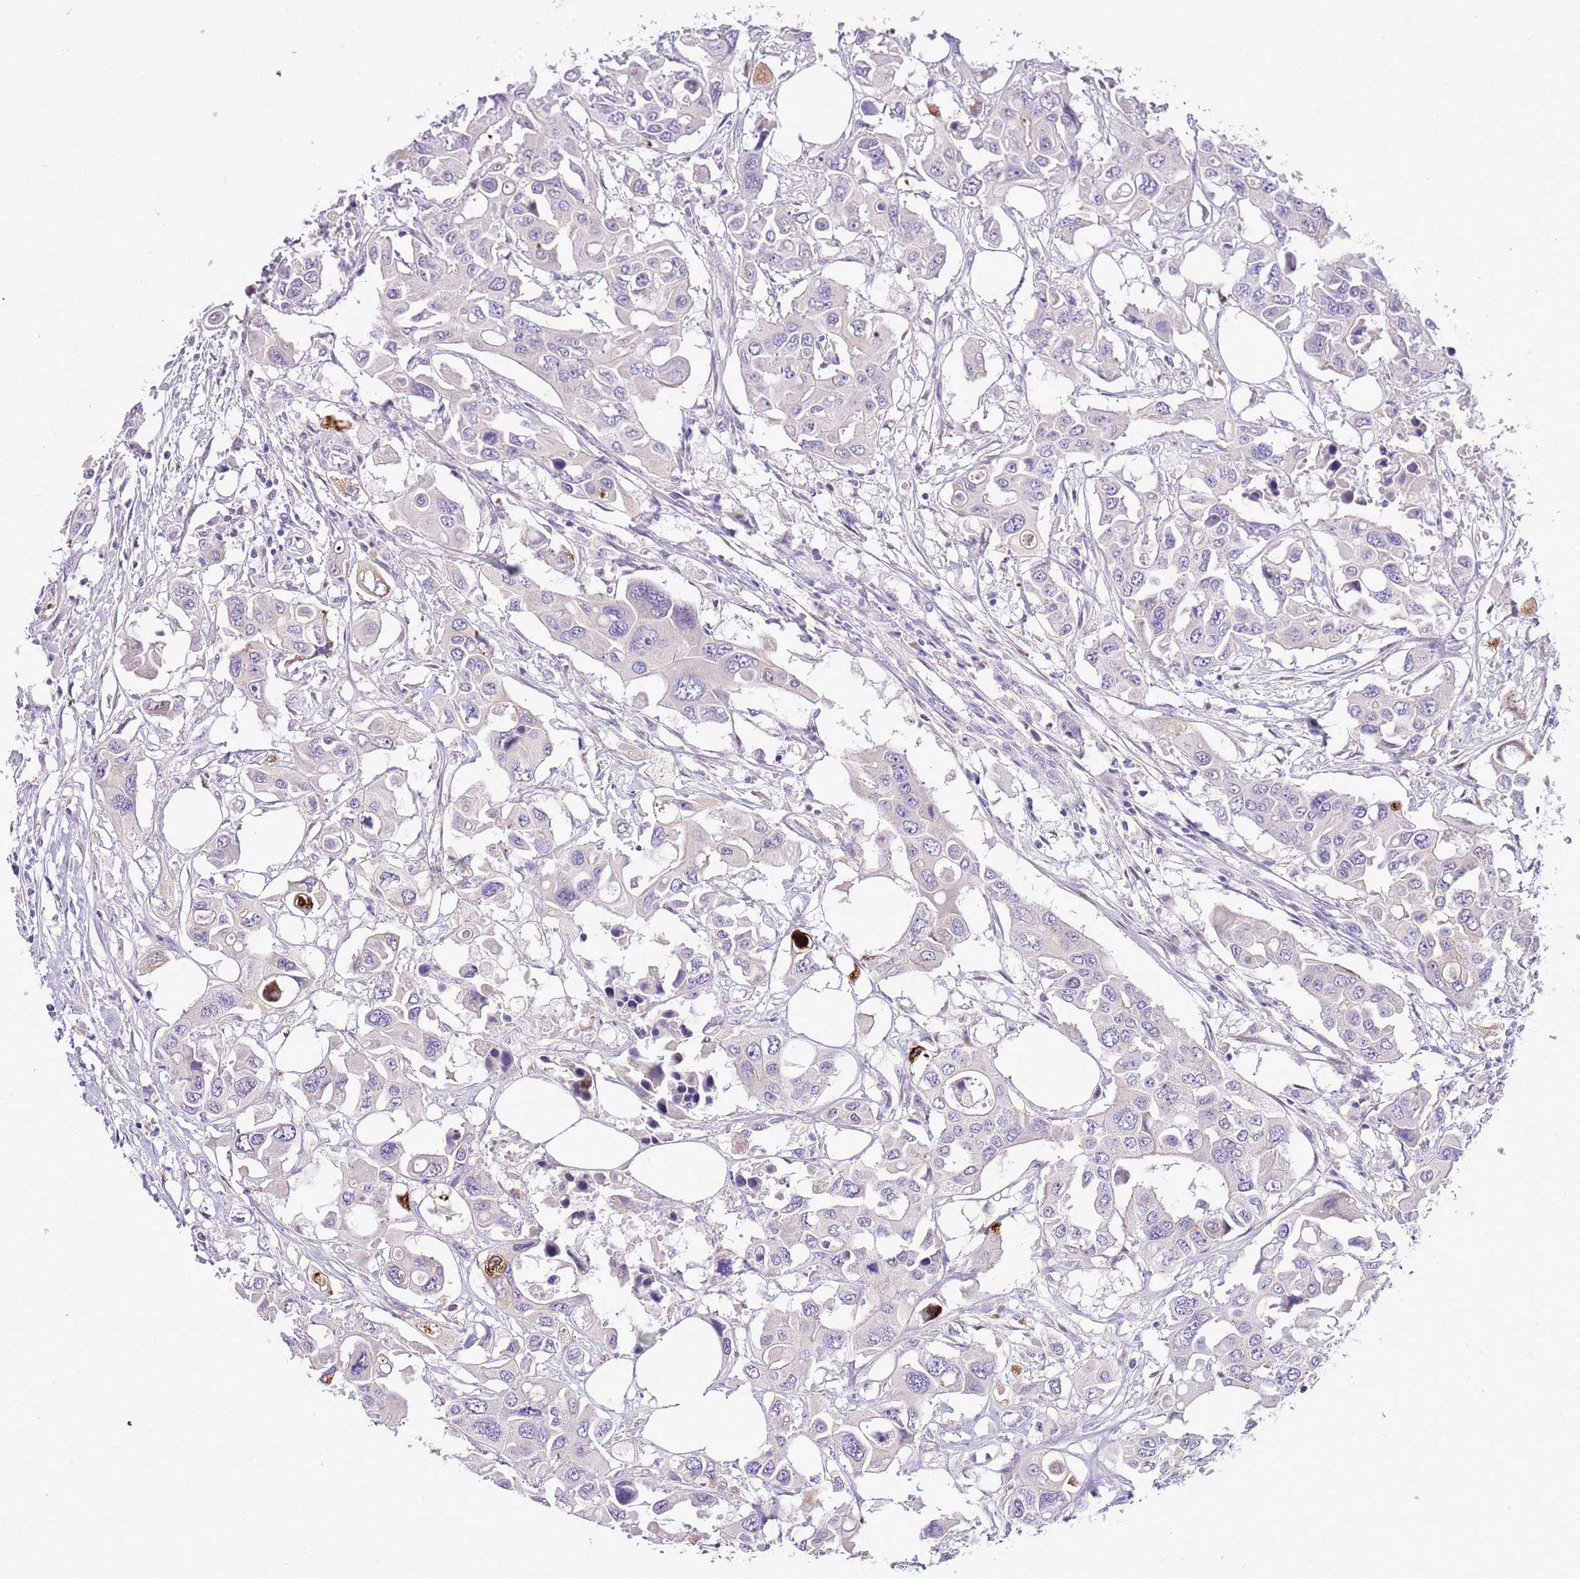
{"staining": {"intensity": "negative", "quantity": "none", "location": "none"}, "tissue": "colorectal cancer", "cell_type": "Tumor cells", "image_type": "cancer", "snomed": [{"axis": "morphology", "description": "Adenocarcinoma, NOS"}, {"axis": "topography", "description": "Colon"}], "caption": "Human colorectal cancer stained for a protein using IHC shows no staining in tumor cells.", "gene": "CFAP73", "patient": {"sex": "male", "age": 77}}